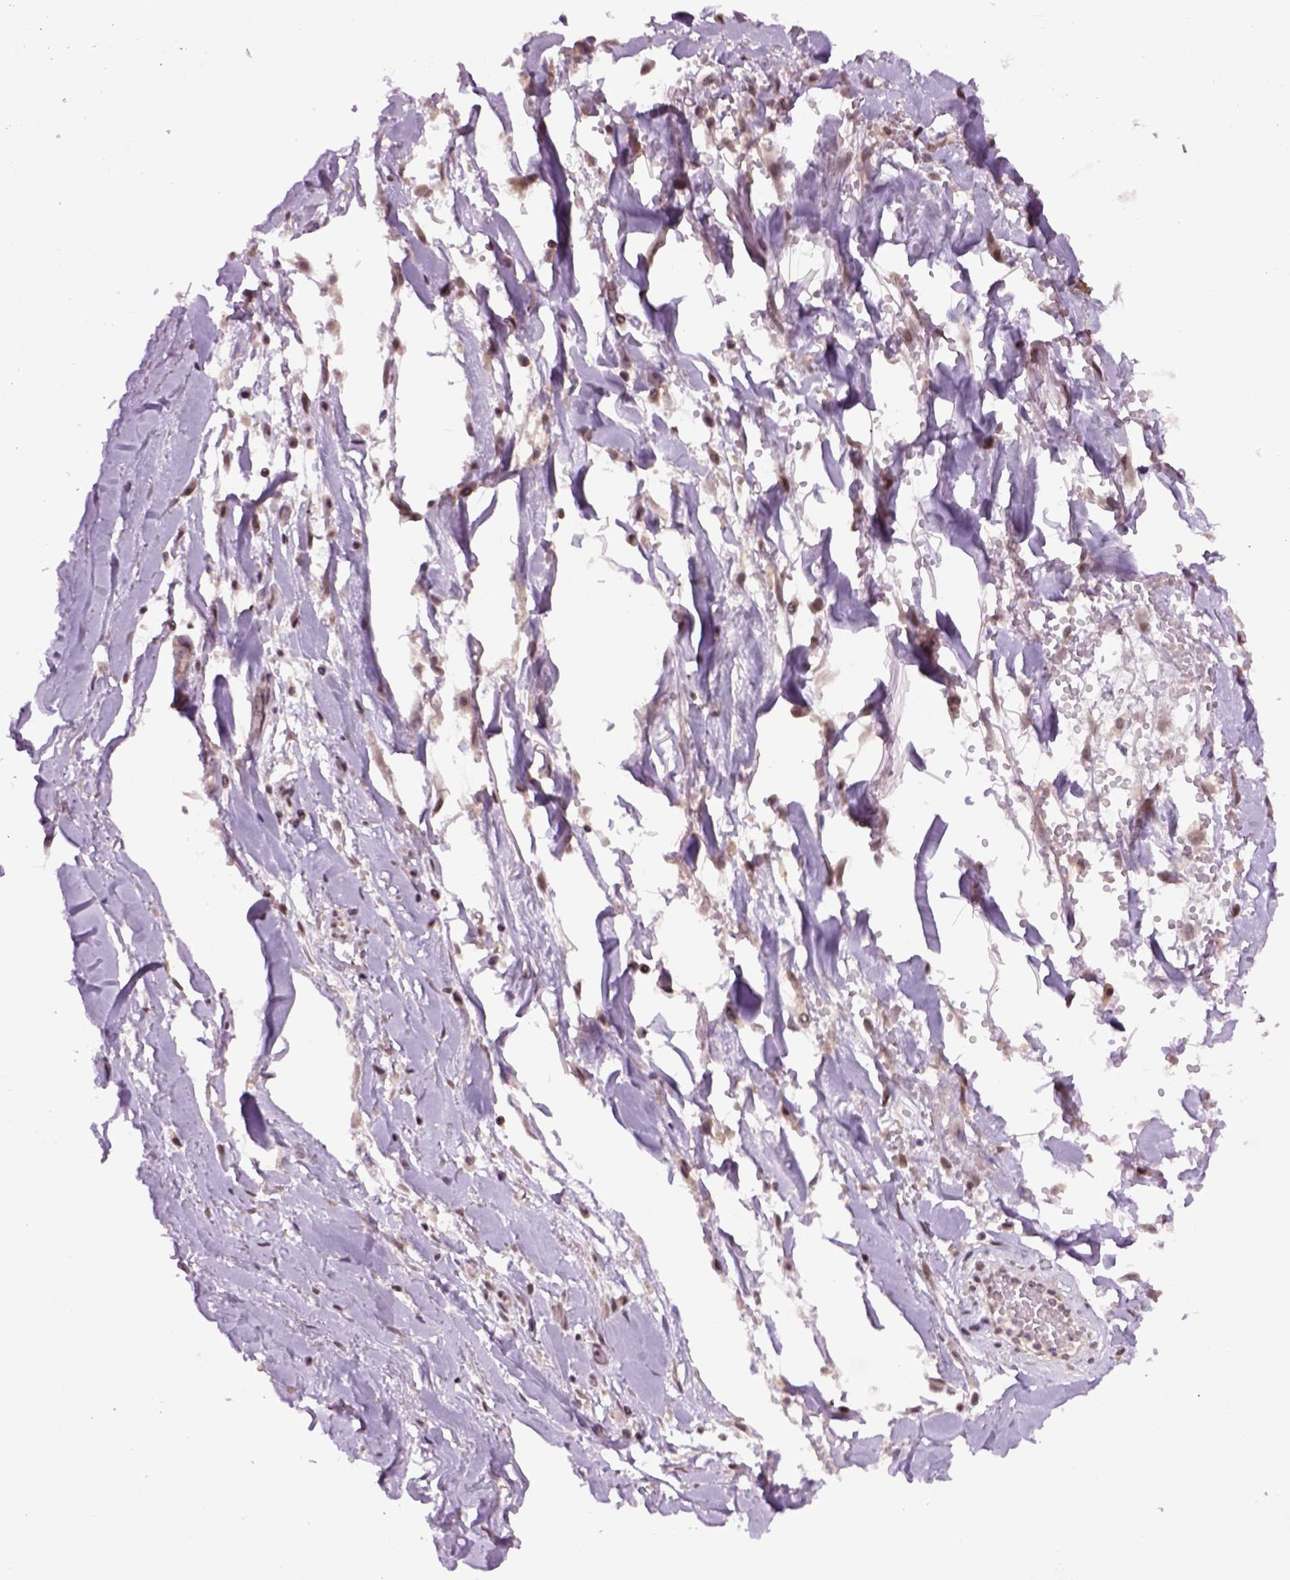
{"staining": {"intensity": "weak", "quantity": ">75%", "location": "cytoplasmic/membranous"}, "tissue": "soft tissue", "cell_type": "Chondrocytes", "image_type": "normal", "snomed": [{"axis": "morphology", "description": "Normal tissue, NOS"}, {"axis": "topography", "description": "Cartilage tissue"}, {"axis": "topography", "description": "Nasopharynx"}, {"axis": "topography", "description": "Thyroid gland"}], "caption": "Approximately >75% of chondrocytes in unremarkable soft tissue demonstrate weak cytoplasmic/membranous protein positivity as visualized by brown immunohistochemical staining.", "gene": "RAB43", "patient": {"sex": "male", "age": 63}}